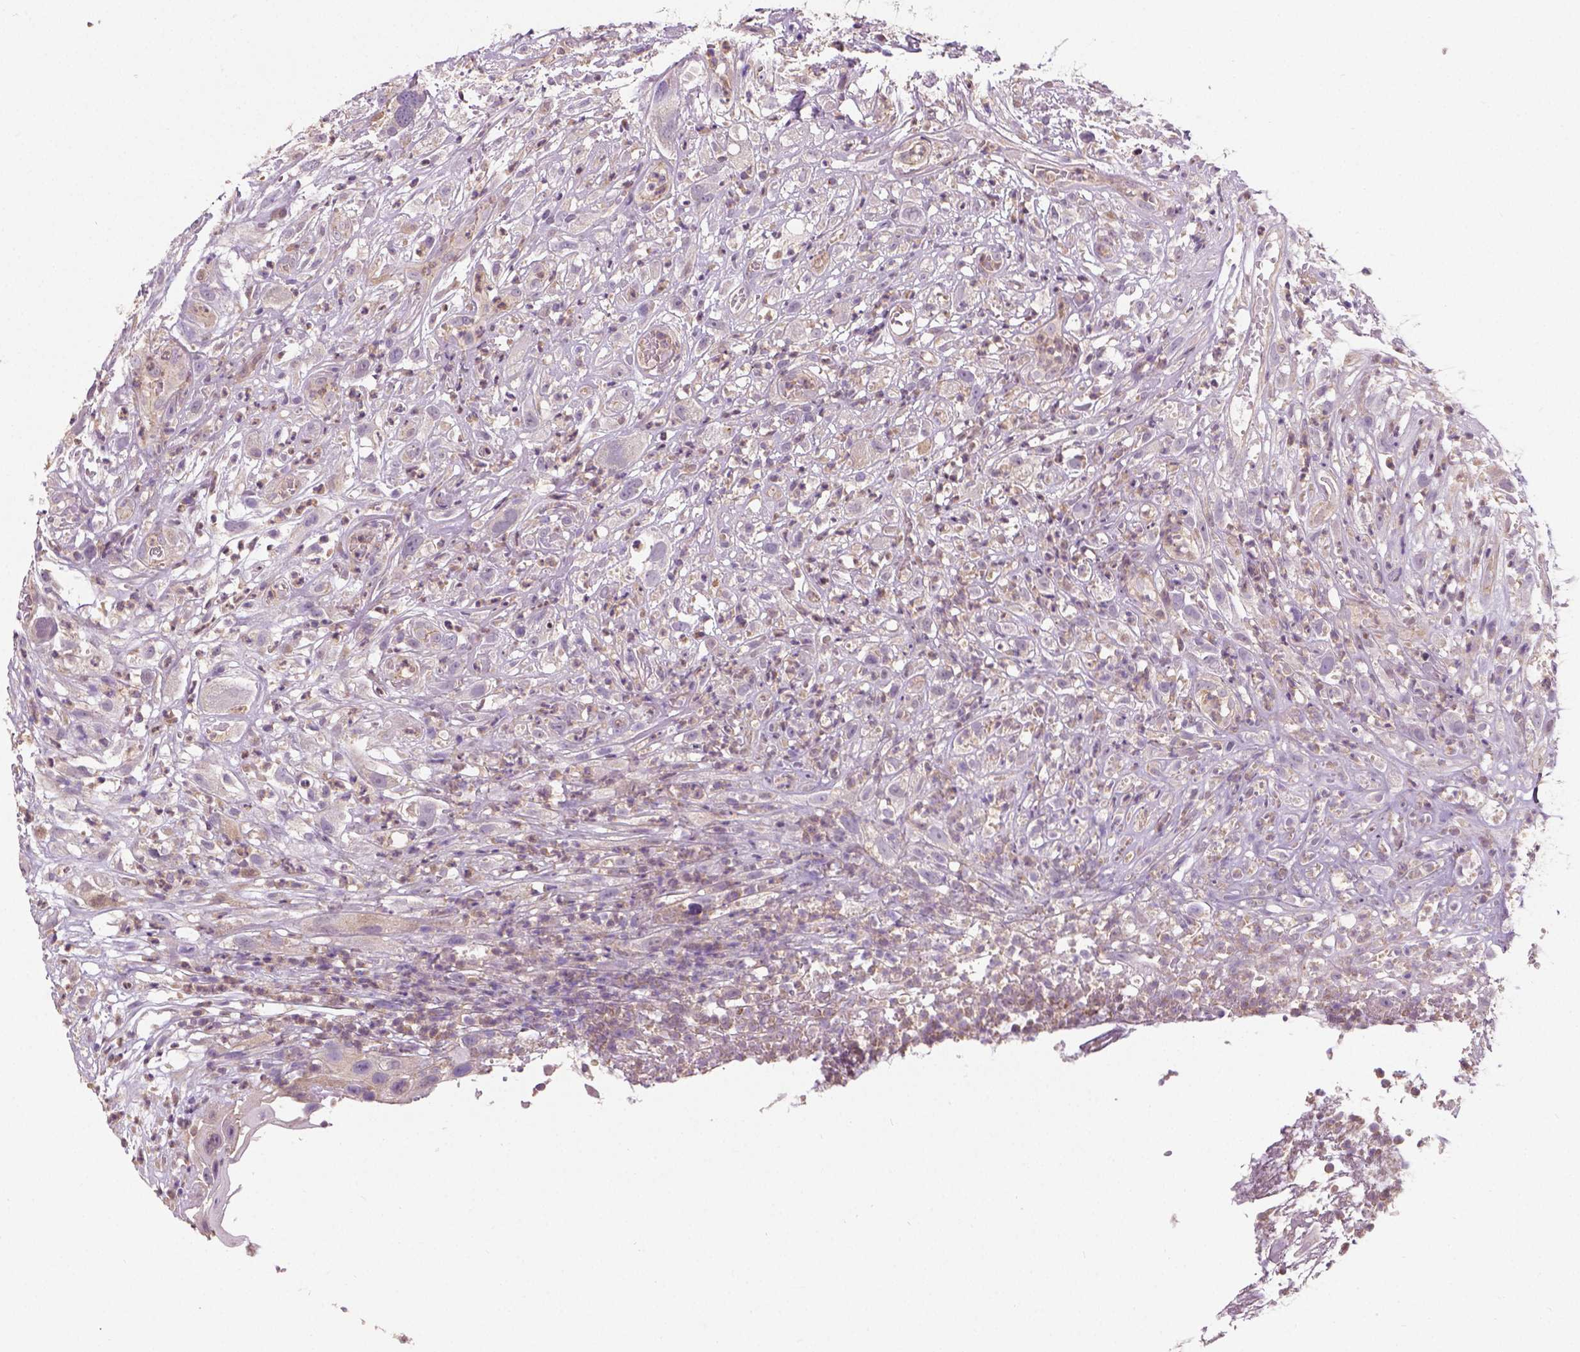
{"staining": {"intensity": "weak", "quantity": ">75%", "location": "cytoplasmic/membranous"}, "tissue": "head and neck cancer", "cell_type": "Tumor cells", "image_type": "cancer", "snomed": [{"axis": "morphology", "description": "Squamous cell carcinoma, NOS"}, {"axis": "topography", "description": "Head-Neck"}], "caption": "Immunohistochemical staining of squamous cell carcinoma (head and neck) displays low levels of weak cytoplasmic/membranous positivity in about >75% of tumor cells.", "gene": "CRACR2A", "patient": {"sex": "male", "age": 65}}